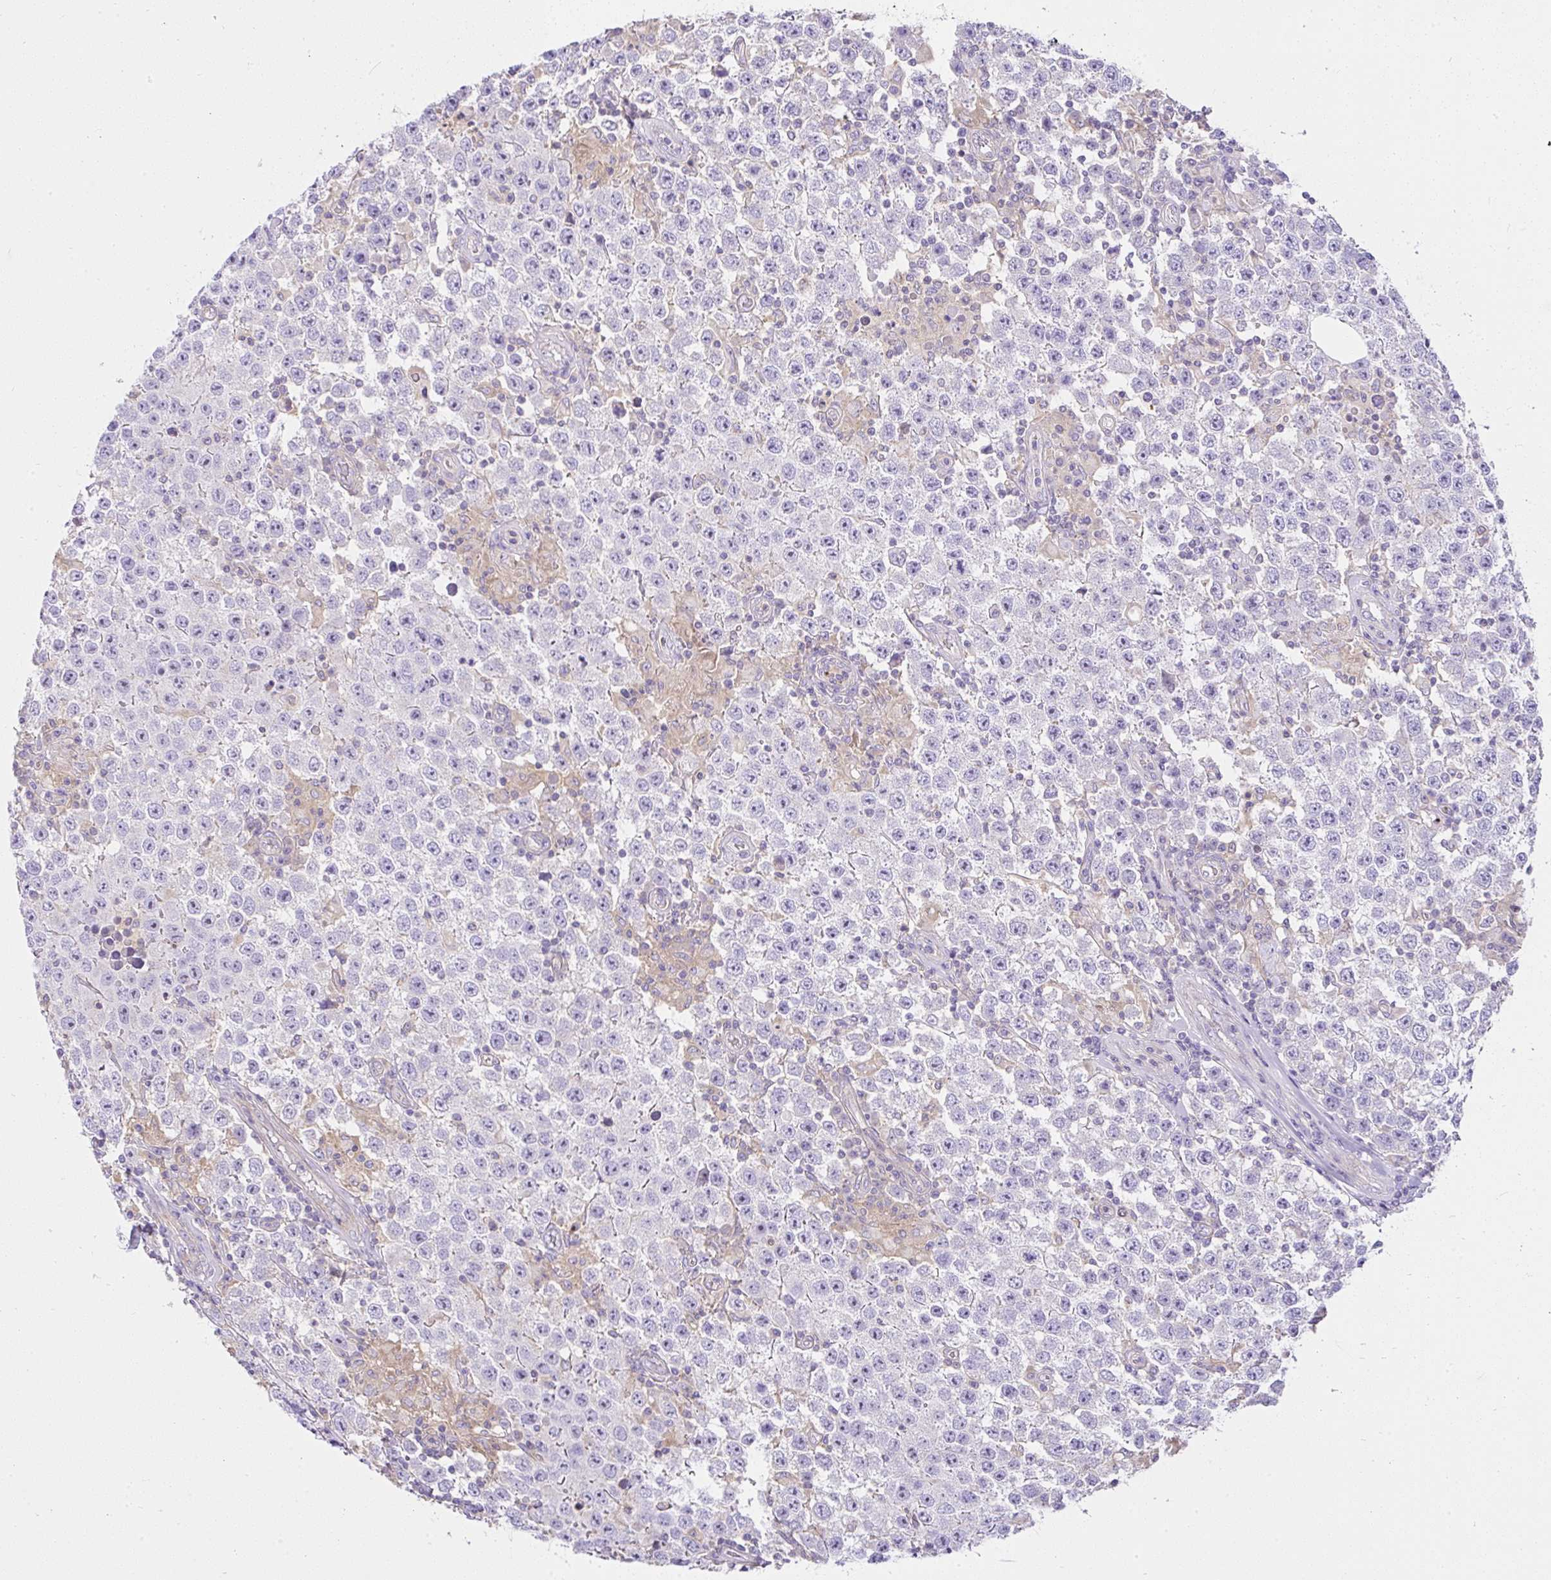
{"staining": {"intensity": "negative", "quantity": "none", "location": "none"}, "tissue": "testis cancer", "cell_type": "Tumor cells", "image_type": "cancer", "snomed": [{"axis": "morphology", "description": "Normal tissue, NOS"}, {"axis": "morphology", "description": "Urothelial carcinoma, High grade"}, {"axis": "morphology", "description": "Seminoma, NOS"}, {"axis": "morphology", "description": "Carcinoma, Embryonal, NOS"}, {"axis": "topography", "description": "Urinary bladder"}, {"axis": "topography", "description": "Testis"}], "caption": "Photomicrograph shows no protein positivity in tumor cells of testis cancer tissue. The staining was performed using DAB (3,3'-diaminobenzidine) to visualize the protein expression in brown, while the nuclei were stained in blue with hematoxylin (Magnification: 20x).", "gene": "CCDC142", "patient": {"sex": "male", "age": 41}}